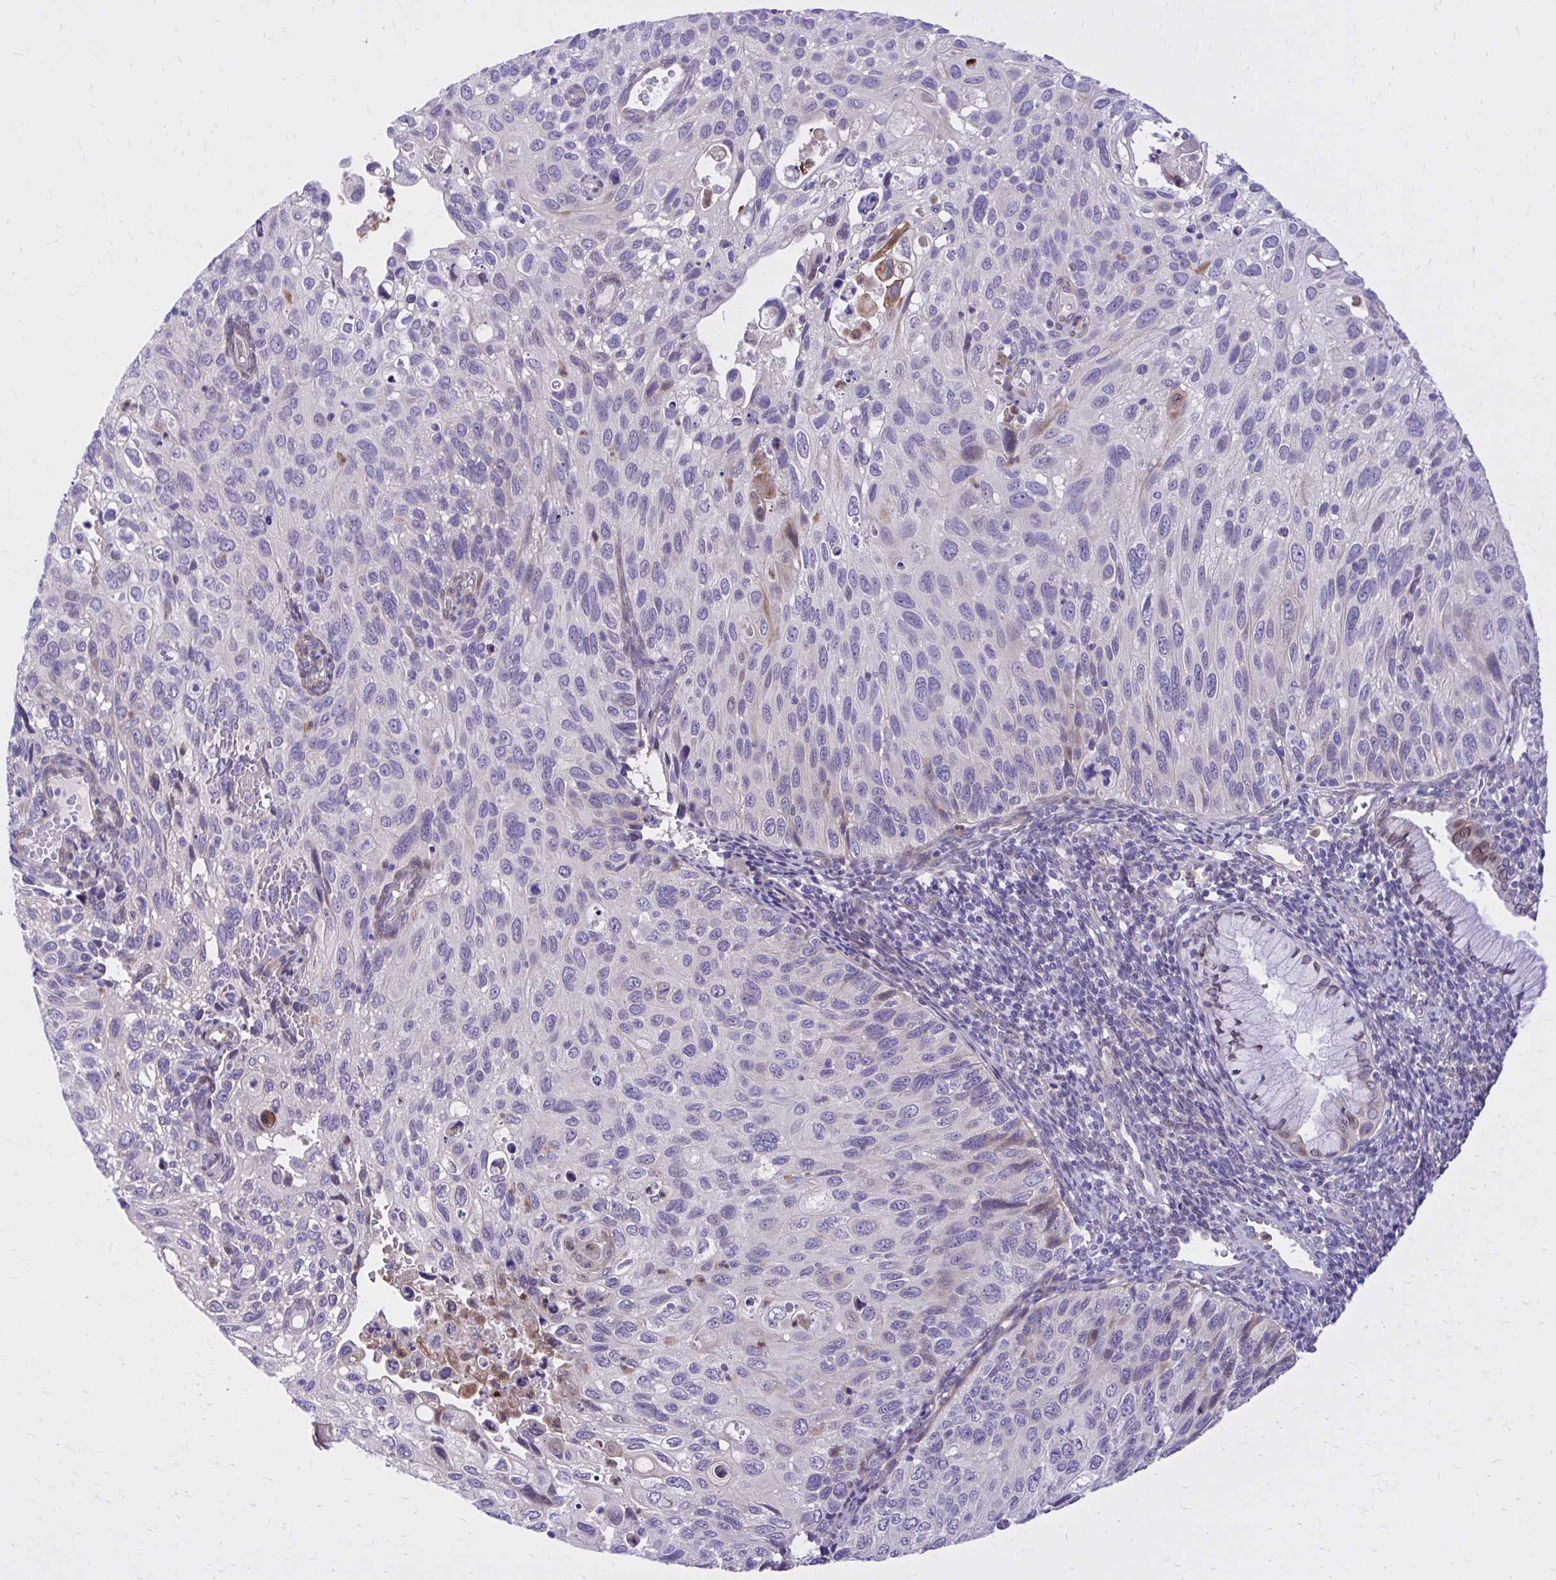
{"staining": {"intensity": "negative", "quantity": "none", "location": "none"}, "tissue": "cervical cancer", "cell_type": "Tumor cells", "image_type": "cancer", "snomed": [{"axis": "morphology", "description": "Squamous cell carcinoma, NOS"}, {"axis": "topography", "description": "Cervix"}], "caption": "An image of human cervical cancer is negative for staining in tumor cells.", "gene": "ADAMTSL1", "patient": {"sex": "female", "age": 70}}